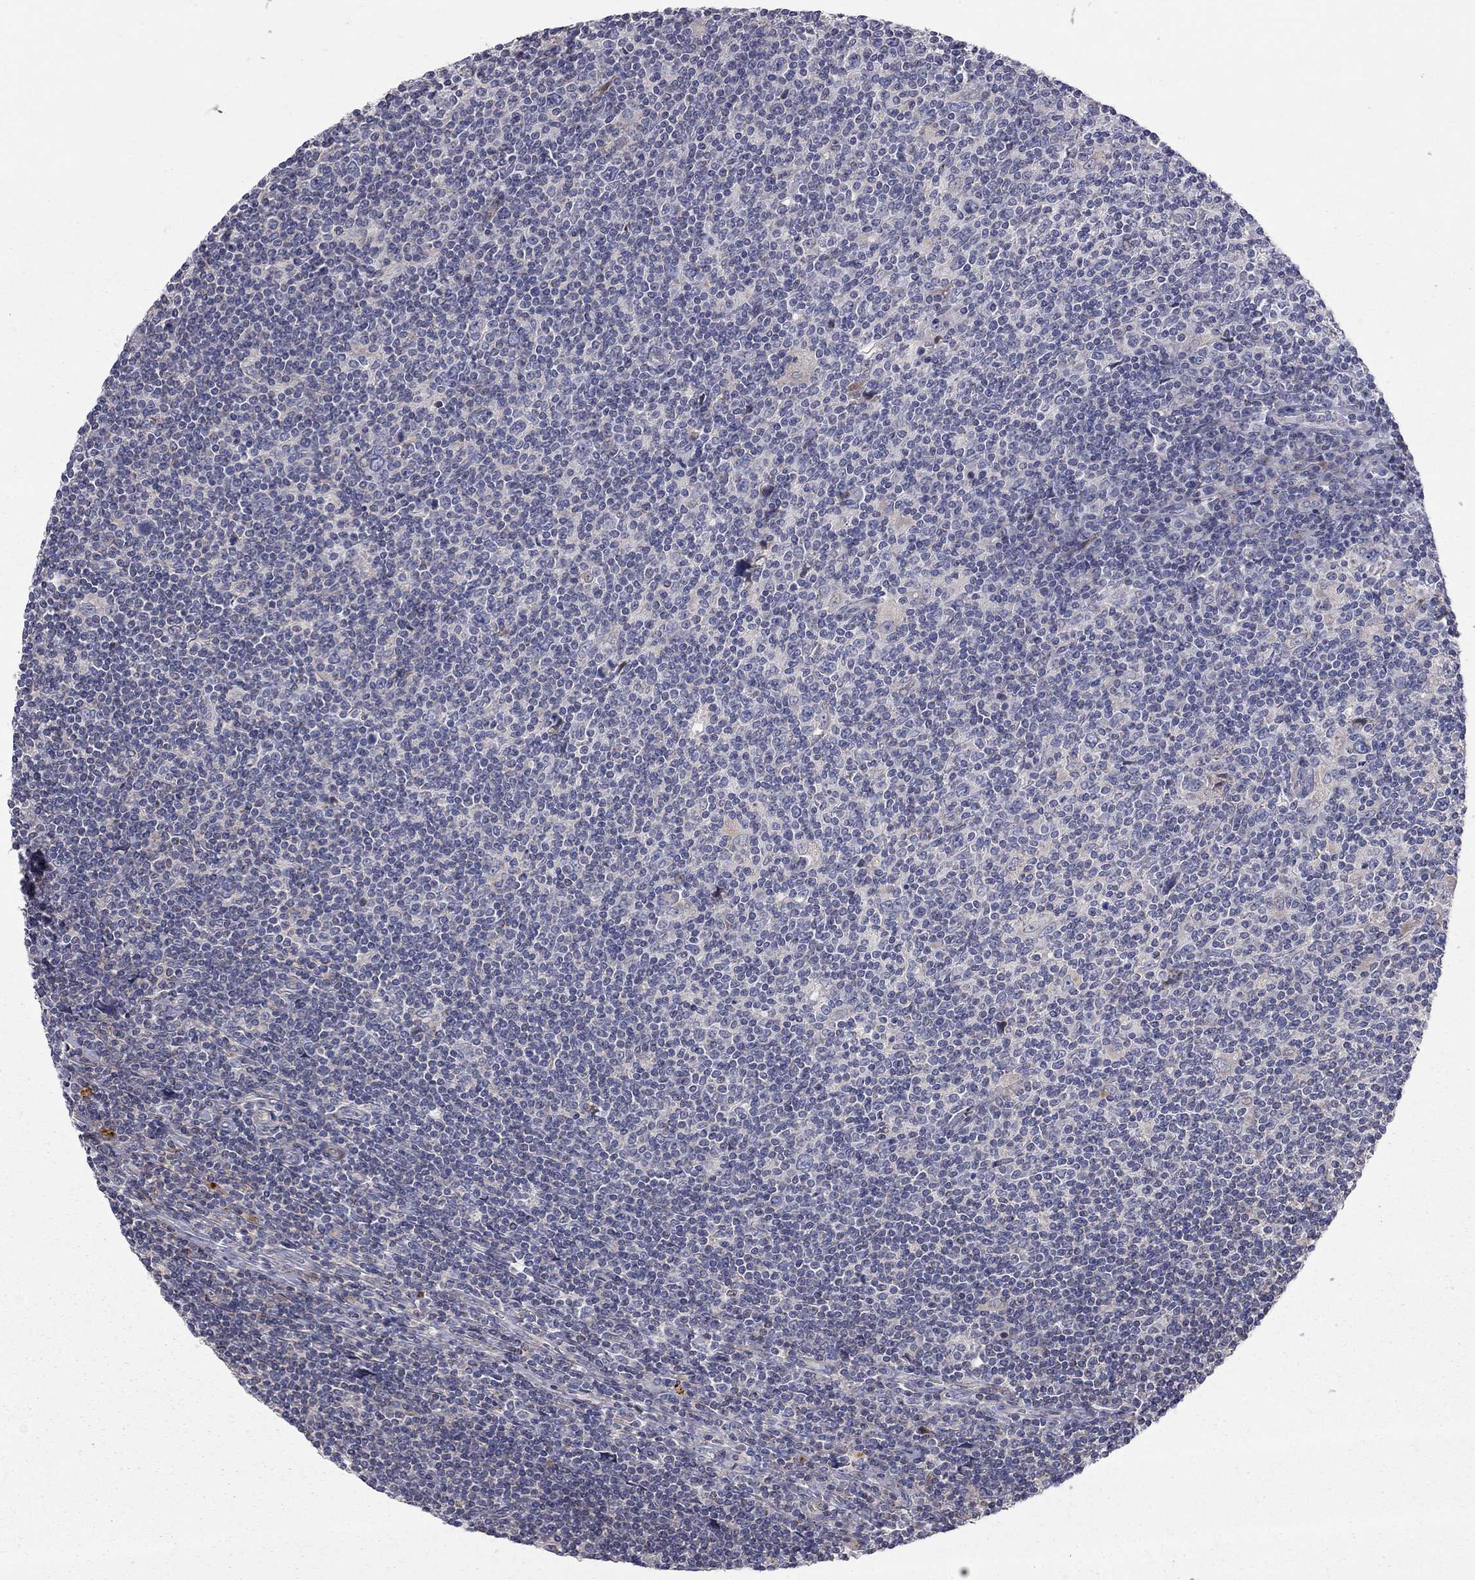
{"staining": {"intensity": "negative", "quantity": "none", "location": "none"}, "tissue": "lymphoma", "cell_type": "Tumor cells", "image_type": "cancer", "snomed": [{"axis": "morphology", "description": "Hodgkin's disease, NOS"}, {"axis": "topography", "description": "Lymph node"}], "caption": "Tumor cells are negative for protein expression in human lymphoma. (DAB immunohistochemistry visualized using brightfield microscopy, high magnification).", "gene": "KANSL1L", "patient": {"sex": "male", "age": 40}}